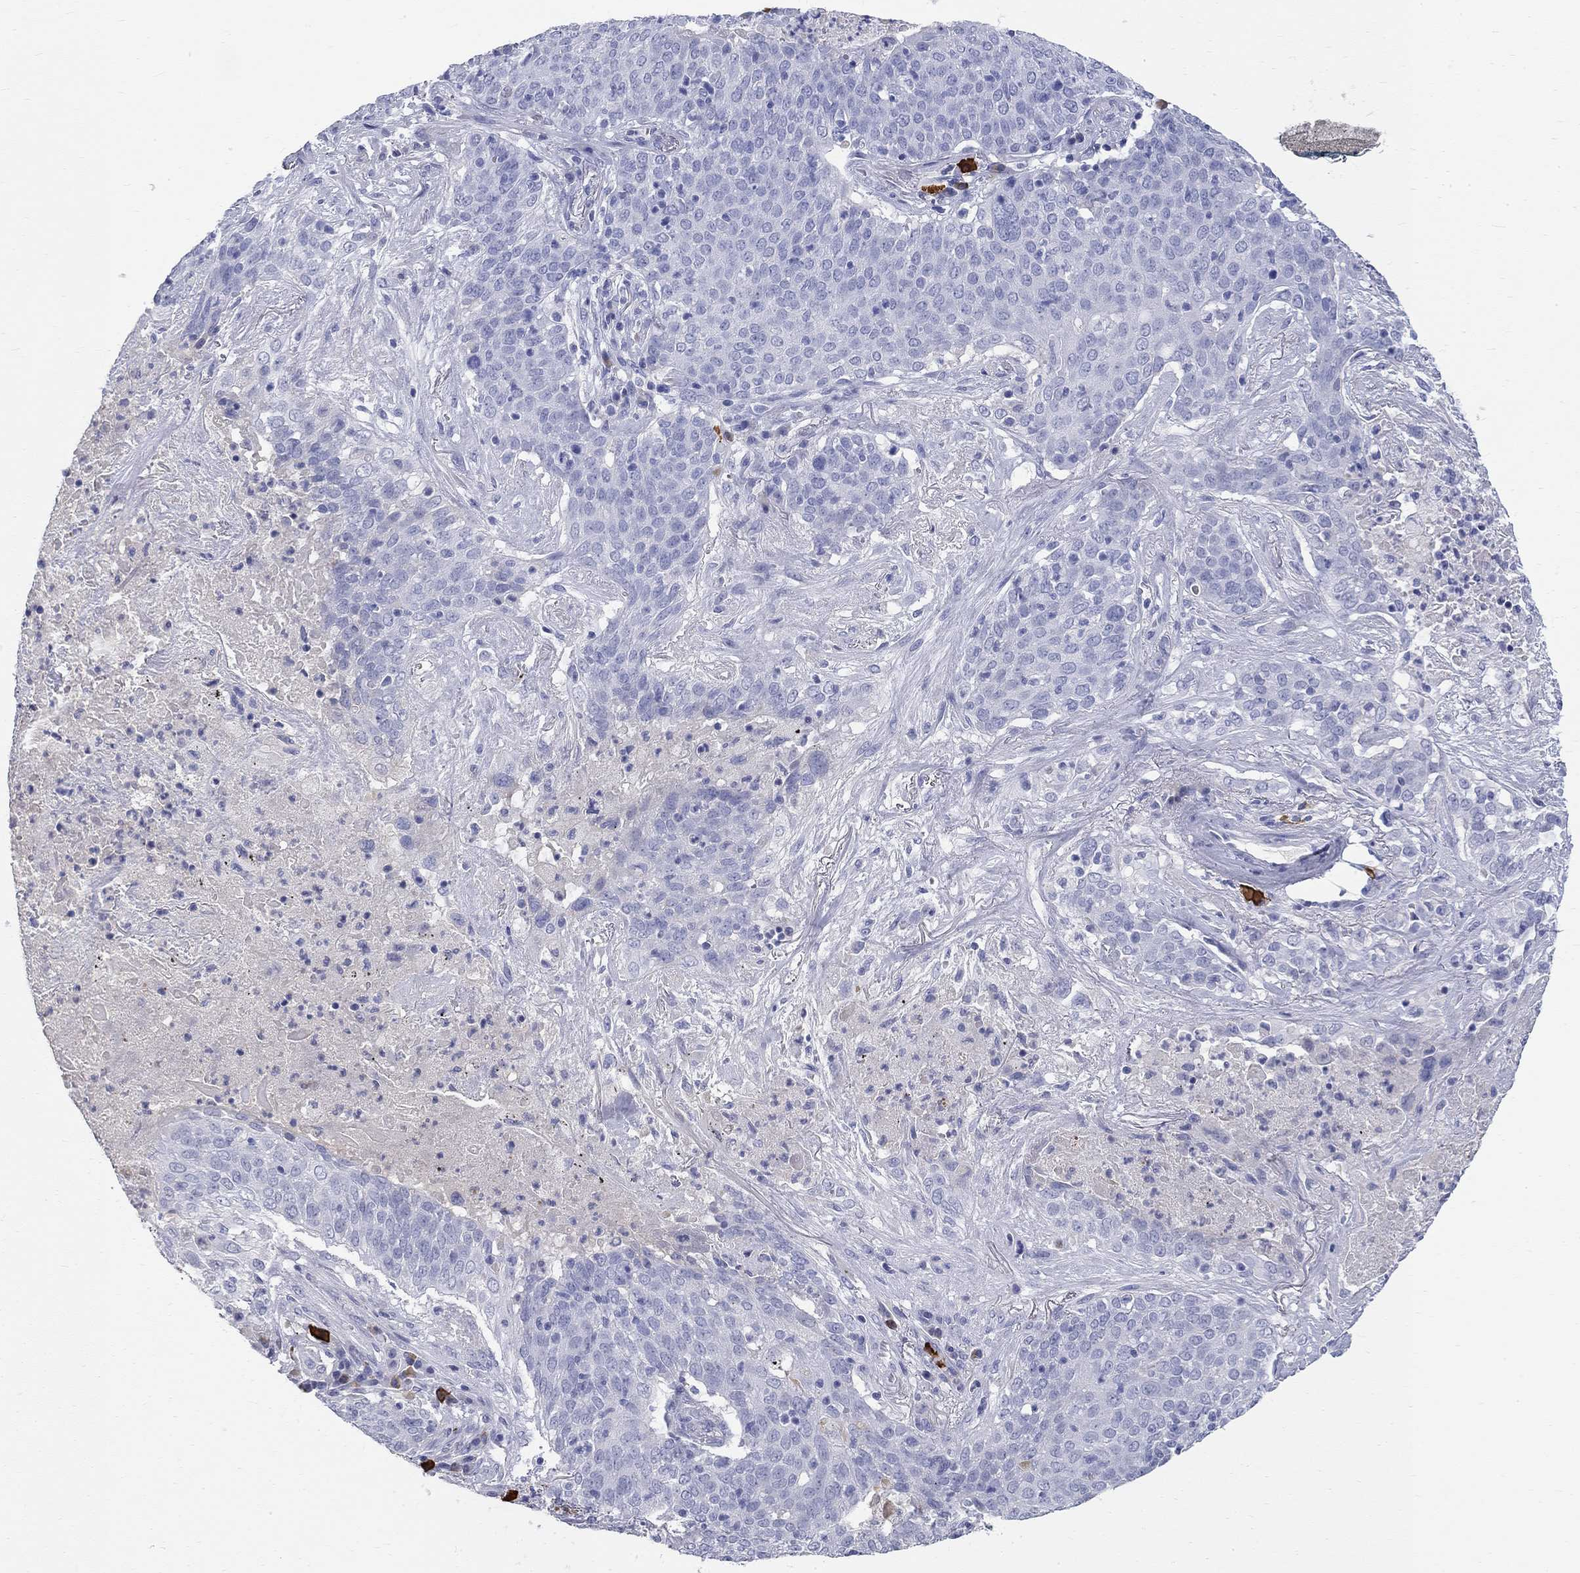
{"staining": {"intensity": "negative", "quantity": "none", "location": "none"}, "tissue": "lung cancer", "cell_type": "Tumor cells", "image_type": "cancer", "snomed": [{"axis": "morphology", "description": "Squamous cell carcinoma, NOS"}, {"axis": "topography", "description": "Lung"}], "caption": "DAB (3,3'-diaminobenzidine) immunohistochemical staining of human lung cancer demonstrates no significant expression in tumor cells.", "gene": "PHOX2B", "patient": {"sex": "male", "age": 82}}